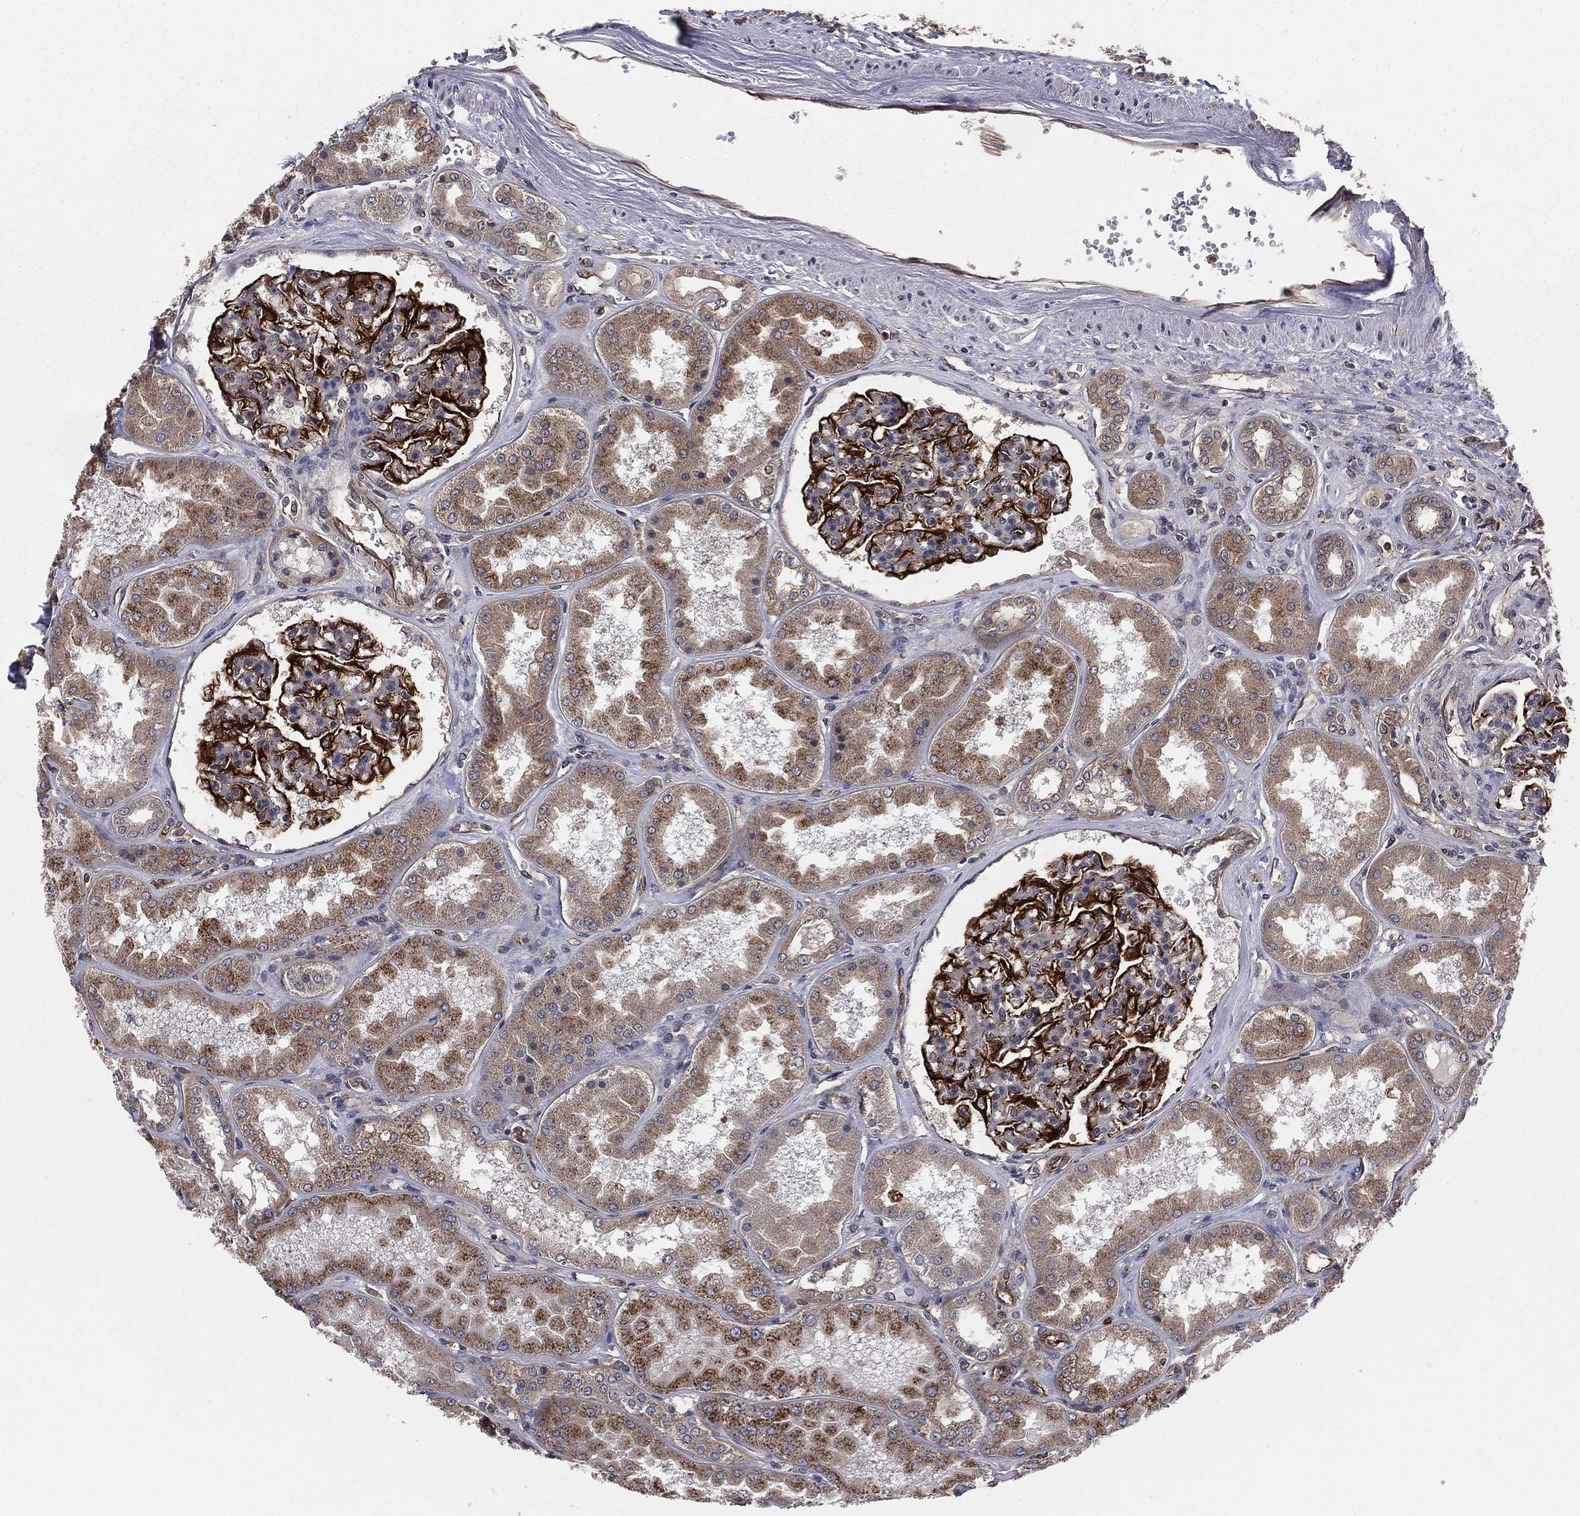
{"staining": {"intensity": "strong", "quantity": "25%-75%", "location": "cytoplasmic/membranous"}, "tissue": "kidney", "cell_type": "Cells in glomeruli", "image_type": "normal", "snomed": [{"axis": "morphology", "description": "Normal tissue, NOS"}, {"axis": "topography", "description": "Kidney"}], "caption": "Immunohistochemistry (IHC) (DAB) staining of unremarkable kidney demonstrates strong cytoplasmic/membranous protein staining in approximately 25%-75% of cells in glomeruli. (DAB = brown stain, brightfield microscopy at high magnification).", "gene": "CERT1", "patient": {"sex": "female", "age": 56}}